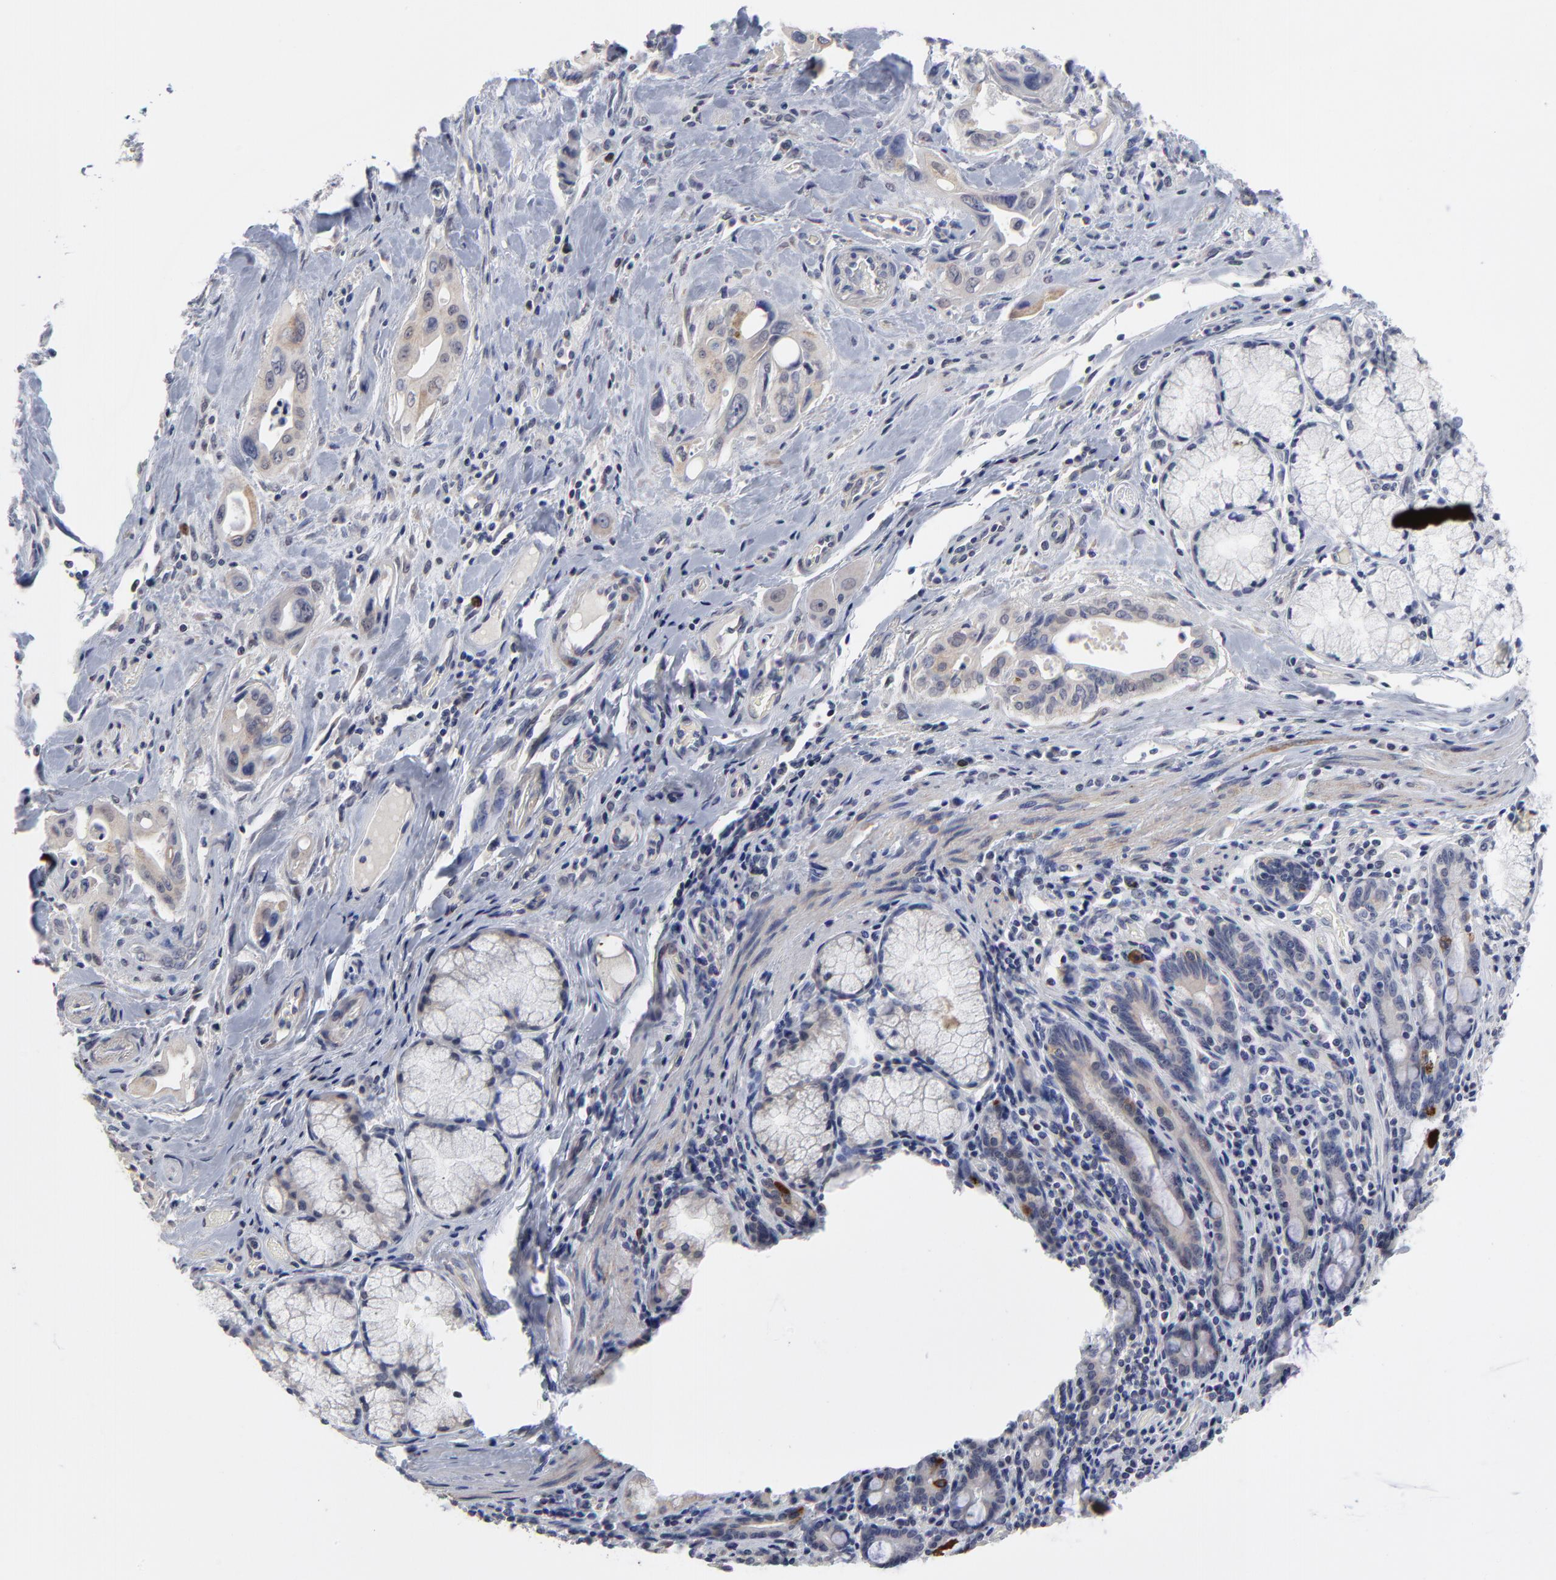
{"staining": {"intensity": "weak", "quantity": "<25%", "location": "cytoplasmic/membranous"}, "tissue": "pancreatic cancer", "cell_type": "Tumor cells", "image_type": "cancer", "snomed": [{"axis": "morphology", "description": "Adenocarcinoma, NOS"}, {"axis": "topography", "description": "Pancreas"}], "caption": "Human adenocarcinoma (pancreatic) stained for a protein using immunohistochemistry (IHC) exhibits no positivity in tumor cells.", "gene": "MAGEA10", "patient": {"sex": "male", "age": 77}}